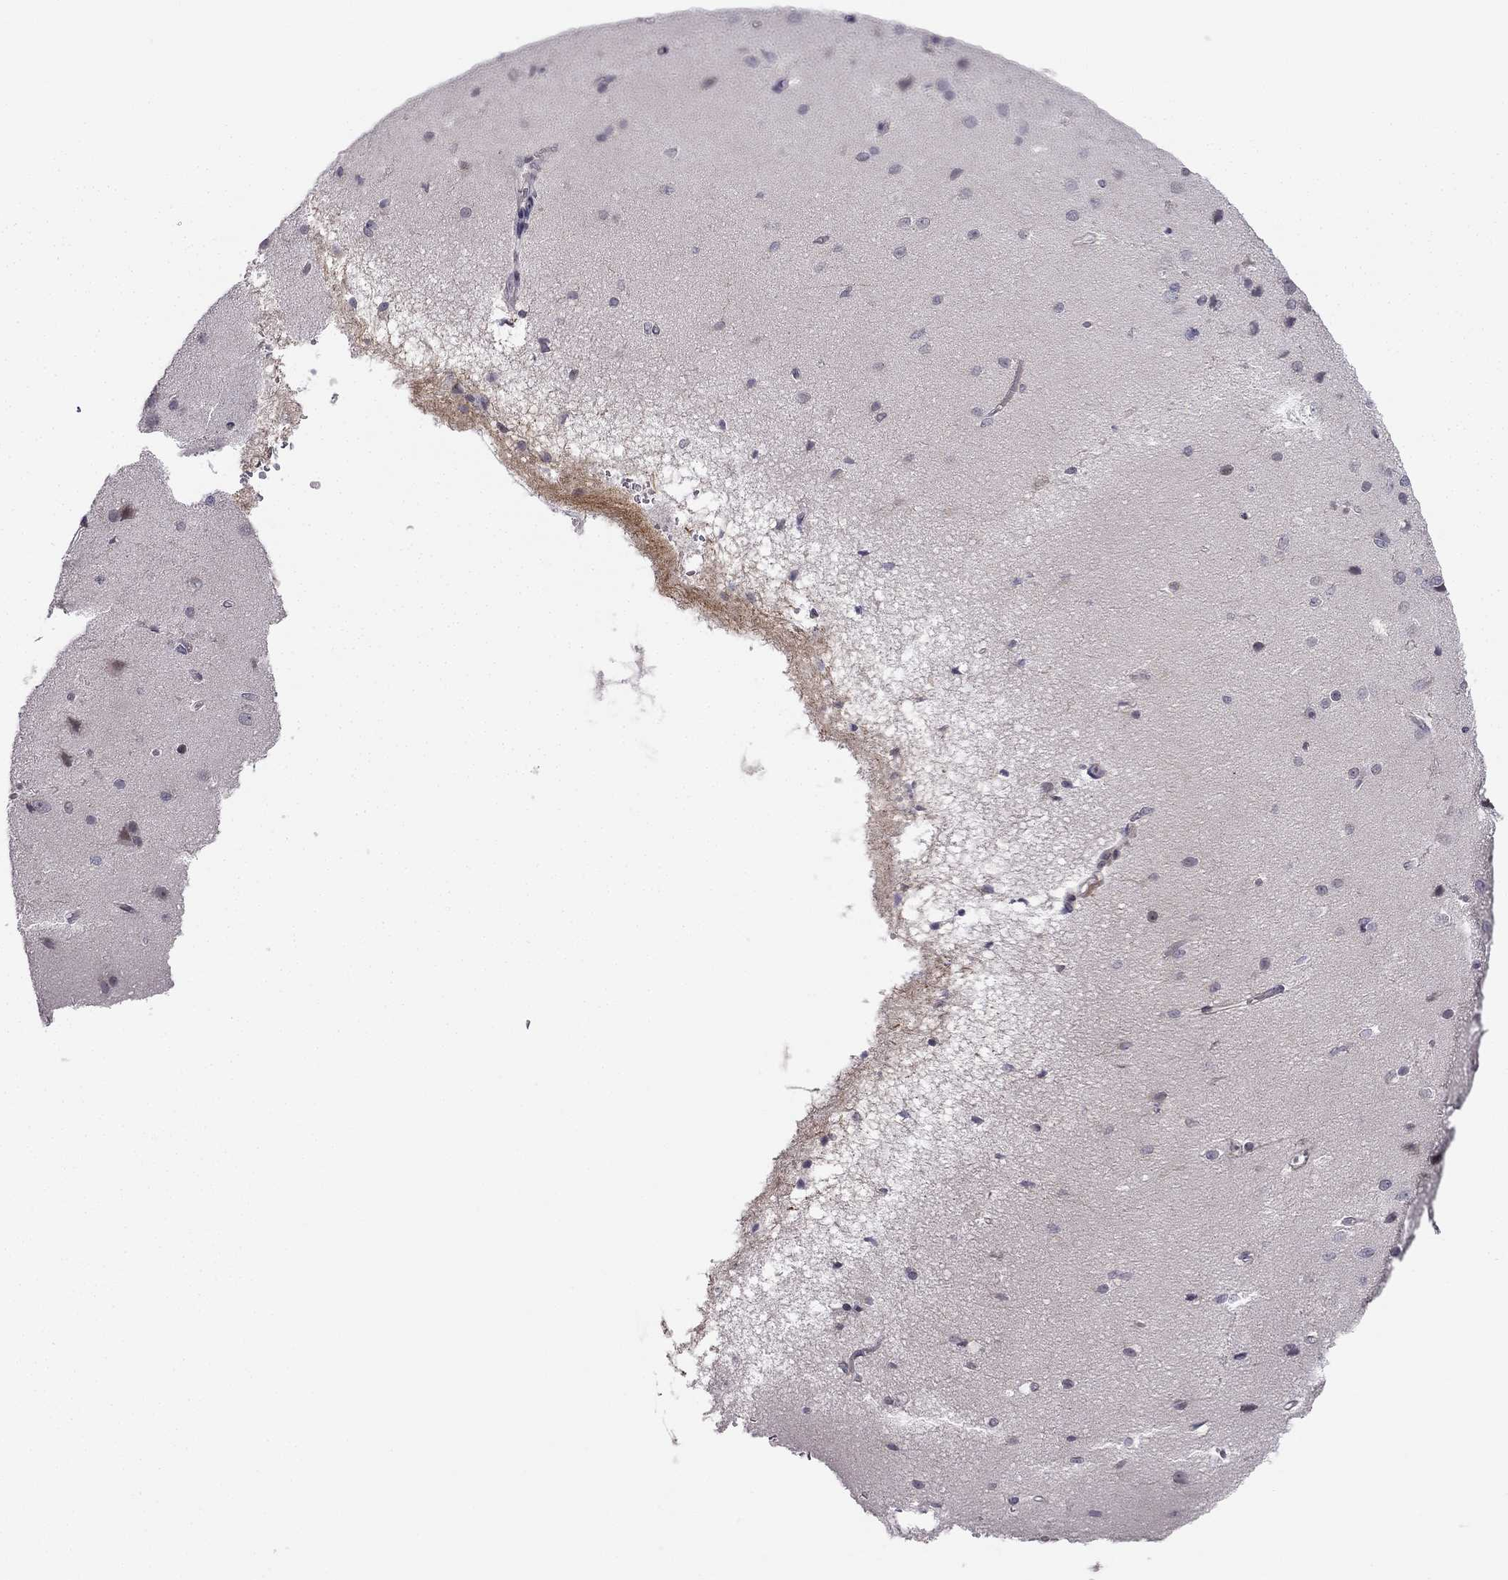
{"staining": {"intensity": "negative", "quantity": "none", "location": "none"}, "tissue": "cerebral cortex", "cell_type": "Endothelial cells", "image_type": "normal", "snomed": [{"axis": "morphology", "description": "Normal tissue, NOS"}, {"axis": "topography", "description": "Cerebral cortex"}], "caption": "Cerebral cortex was stained to show a protein in brown. There is no significant staining in endothelial cells.", "gene": "CHST8", "patient": {"sex": "male", "age": 37}}